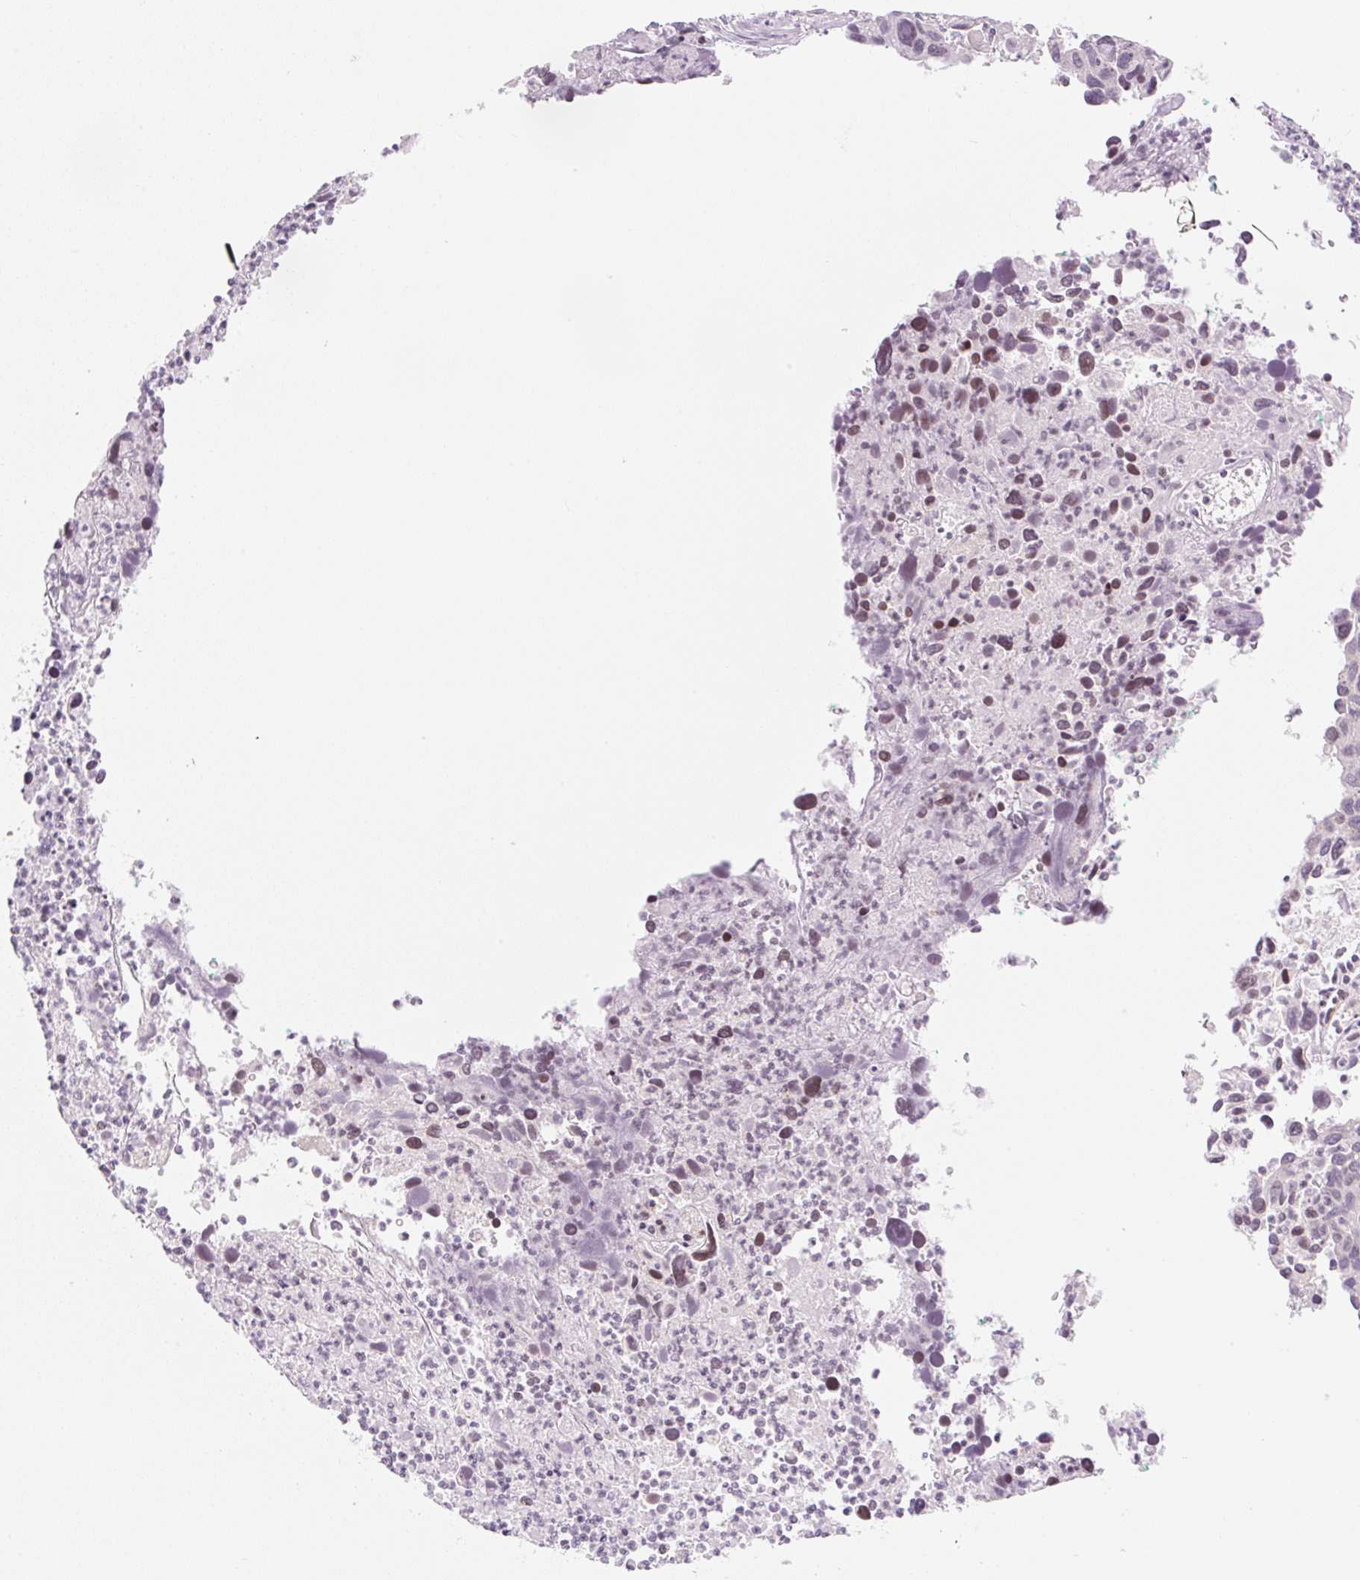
{"staining": {"intensity": "negative", "quantity": "none", "location": "none"}, "tissue": "cervical cancer", "cell_type": "Tumor cells", "image_type": "cancer", "snomed": [{"axis": "morphology", "description": "Squamous cell carcinoma, NOS"}, {"axis": "topography", "description": "Cervix"}], "caption": "Squamous cell carcinoma (cervical) was stained to show a protein in brown. There is no significant positivity in tumor cells.", "gene": "CASKIN1", "patient": {"sex": "female", "age": 55}}